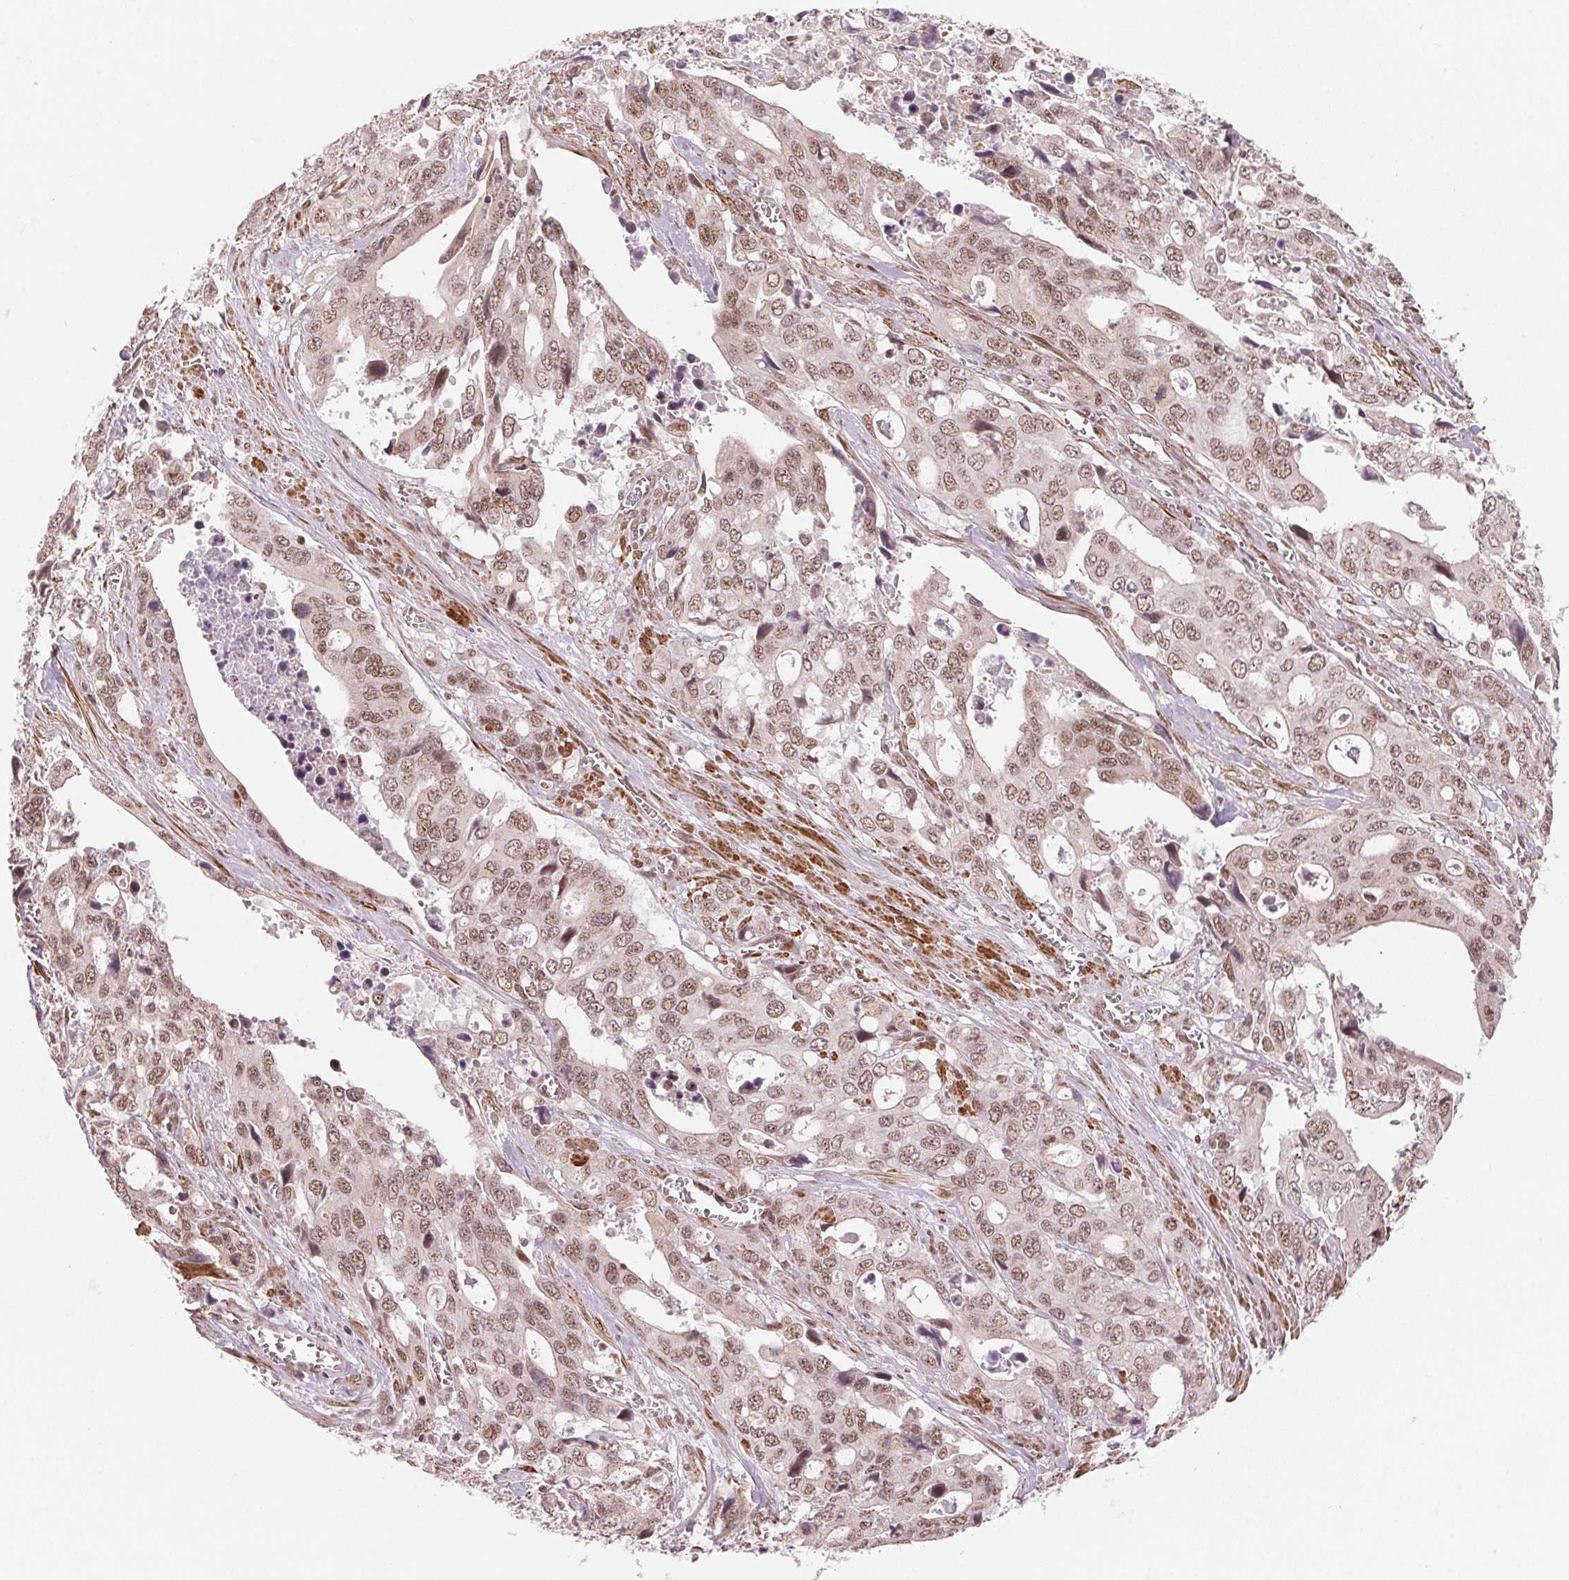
{"staining": {"intensity": "moderate", "quantity": ">75%", "location": "nuclear"}, "tissue": "stomach cancer", "cell_type": "Tumor cells", "image_type": "cancer", "snomed": [{"axis": "morphology", "description": "Adenocarcinoma, NOS"}, {"axis": "topography", "description": "Stomach, upper"}], "caption": "A medium amount of moderate nuclear staining is appreciated in about >75% of tumor cells in stomach cancer (adenocarcinoma) tissue. (DAB (3,3'-diaminobenzidine) IHC, brown staining for protein, blue staining for nuclei).", "gene": "HNRNPDL", "patient": {"sex": "male", "age": 74}}